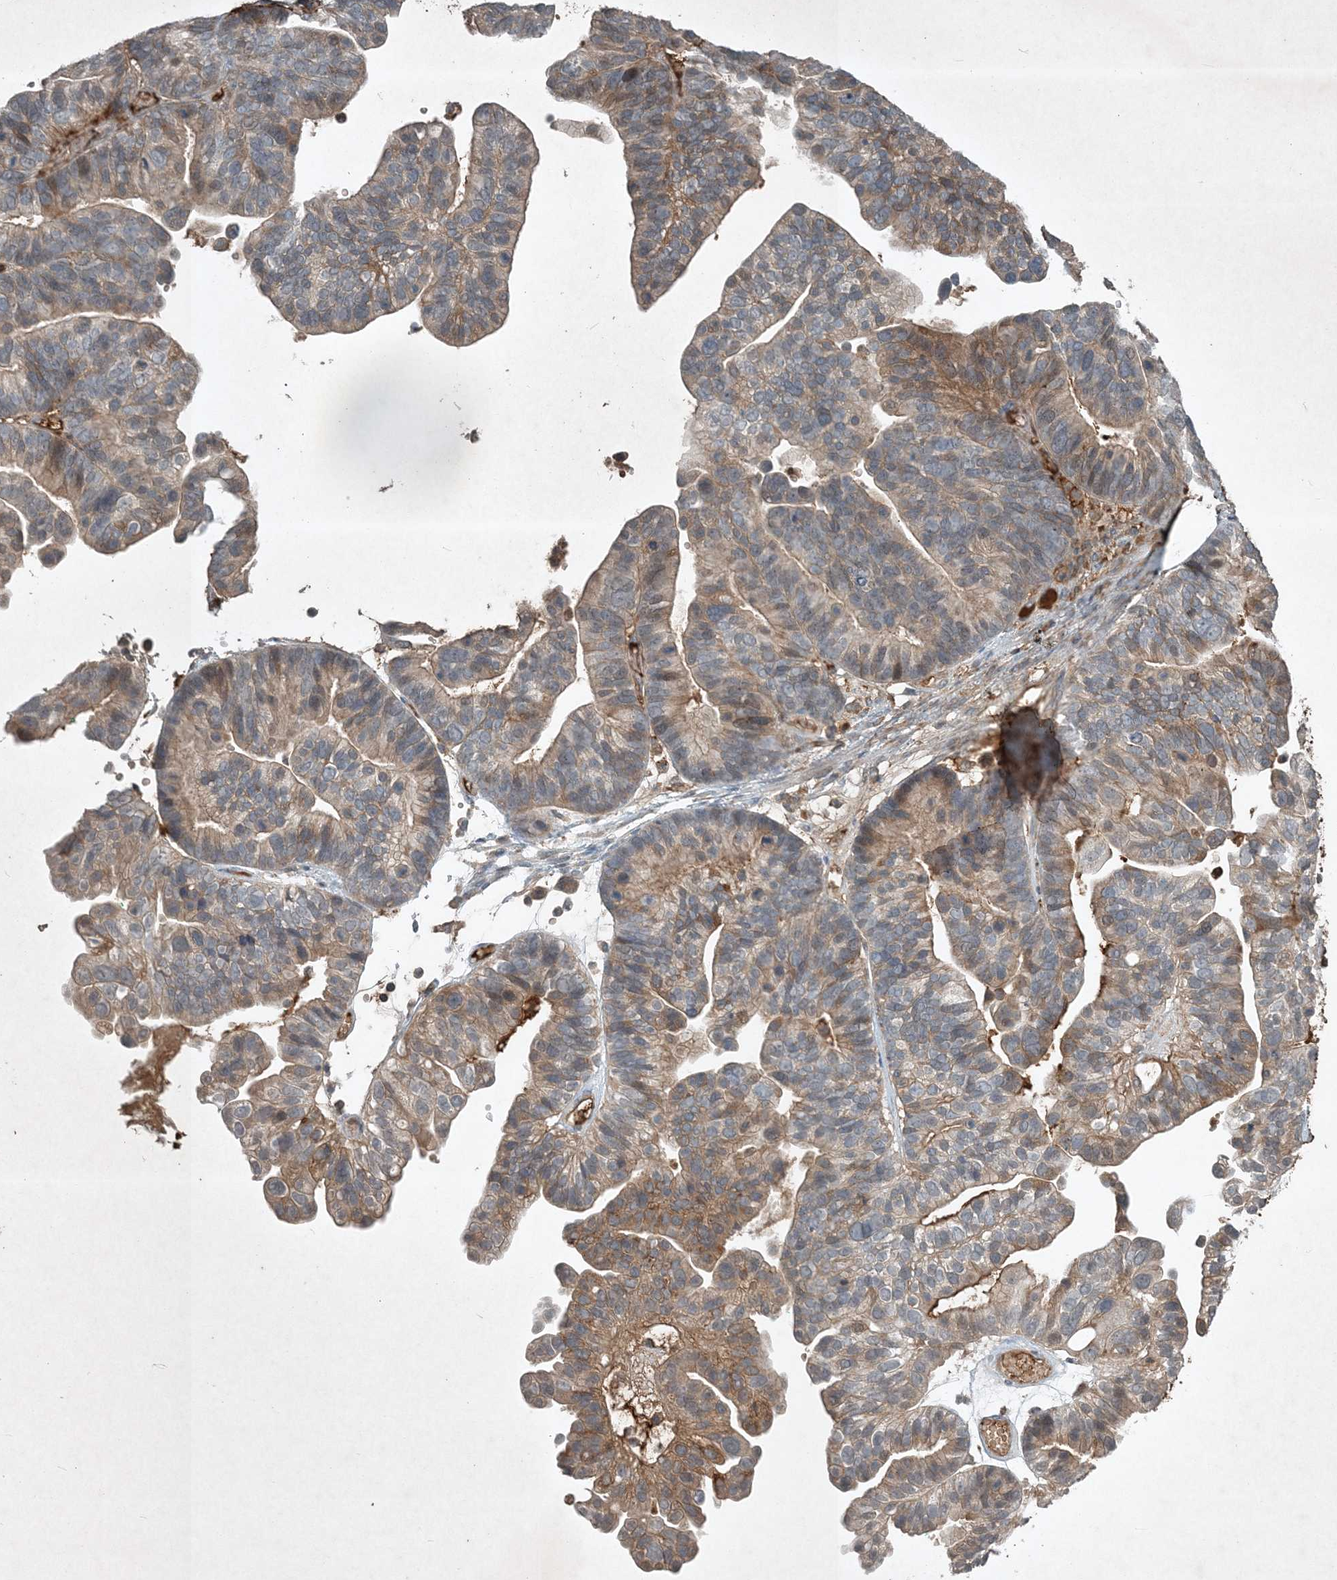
{"staining": {"intensity": "moderate", "quantity": "25%-75%", "location": "cytoplasmic/membranous"}, "tissue": "ovarian cancer", "cell_type": "Tumor cells", "image_type": "cancer", "snomed": [{"axis": "morphology", "description": "Cystadenocarcinoma, serous, NOS"}, {"axis": "topography", "description": "Ovary"}], "caption": "A high-resolution histopathology image shows IHC staining of ovarian serous cystadenocarcinoma, which reveals moderate cytoplasmic/membranous positivity in approximately 25%-75% of tumor cells.", "gene": "TNFAIP6", "patient": {"sex": "female", "age": 56}}